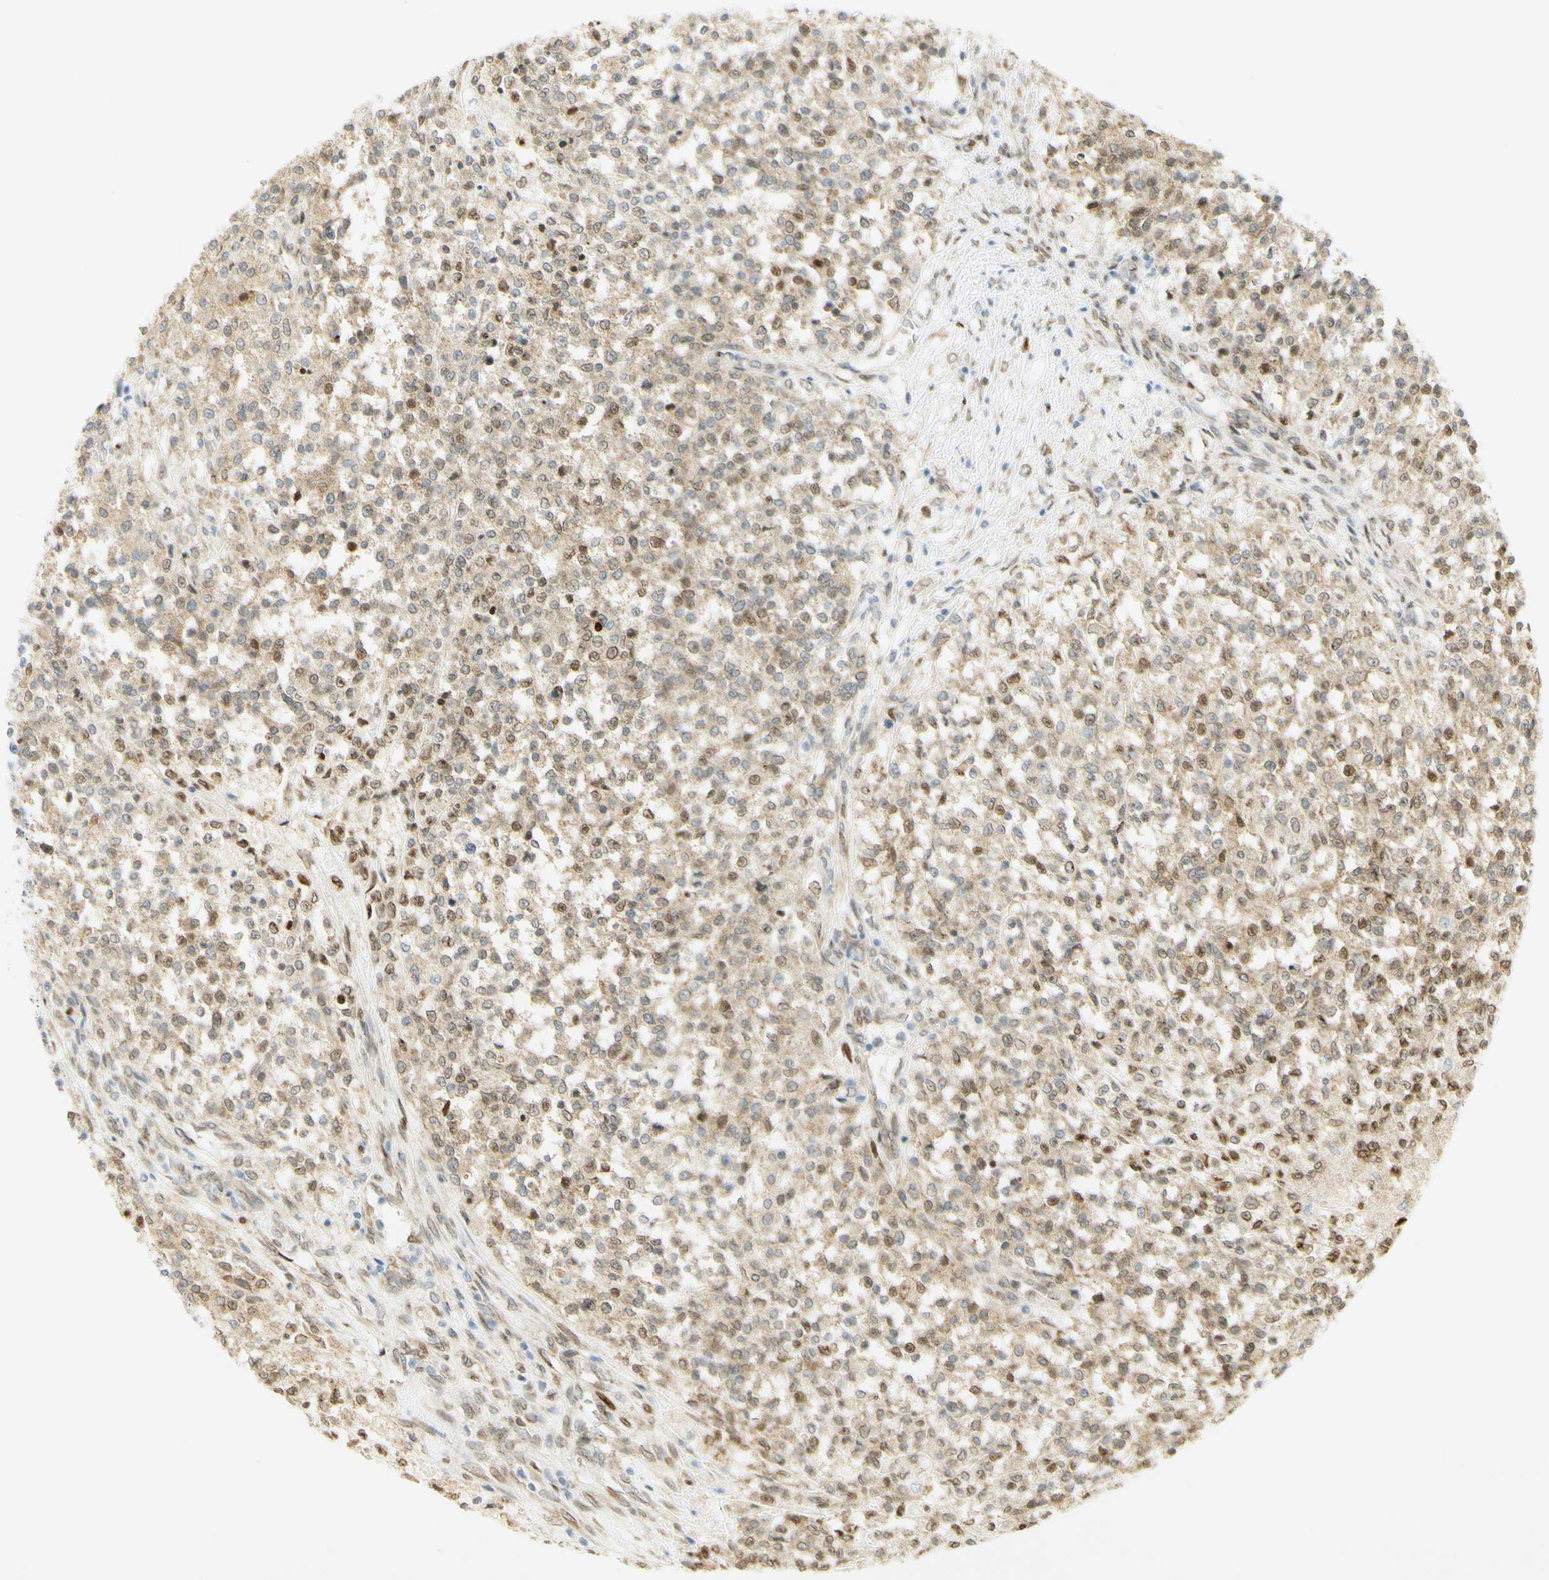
{"staining": {"intensity": "moderate", "quantity": "25%-75%", "location": "cytoplasmic/membranous,nuclear"}, "tissue": "testis cancer", "cell_type": "Tumor cells", "image_type": "cancer", "snomed": [{"axis": "morphology", "description": "Seminoma, NOS"}, {"axis": "topography", "description": "Testis"}], "caption": "Immunohistochemical staining of human seminoma (testis) displays medium levels of moderate cytoplasmic/membranous and nuclear expression in approximately 25%-75% of tumor cells.", "gene": "E2F1", "patient": {"sex": "male", "age": 59}}